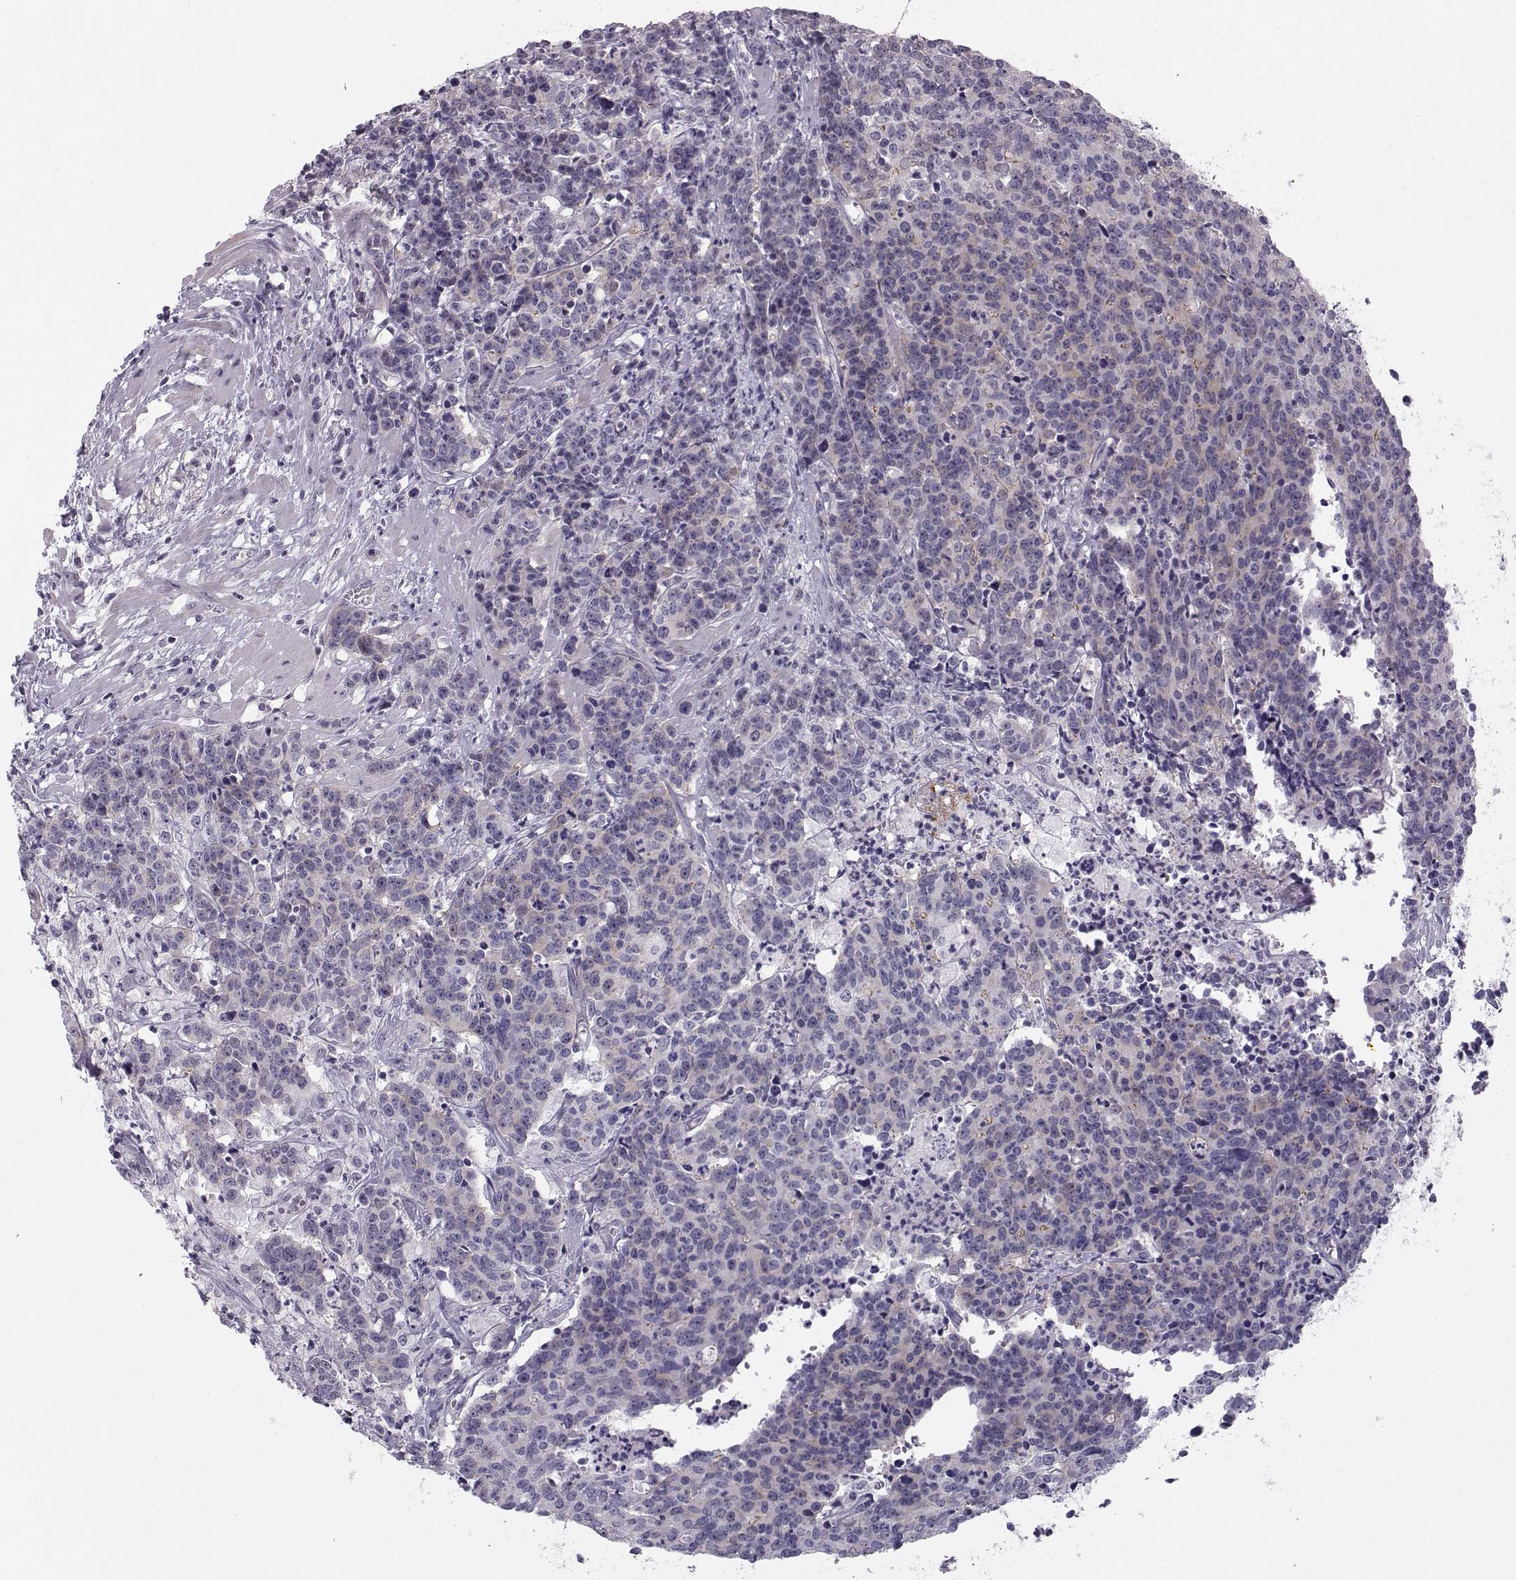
{"staining": {"intensity": "weak", "quantity": "<25%", "location": "cytoplasmic/membranous"}, "tissue": "prostate cancer", "cell_type": "Tumor cells", "image_type": "cancer", "snomed": [{"axis": "morphology", "description": "Adenocarcinoma, NOS"}, {"axis": "topography", "description": "Prostate"}], "caption": "The immunohistochemistry histopathology image has no significant staining in tumor cells of prostate adenocarcinoma tissue.", "gene": "MAST1", "patient": {"sex": "male", "age": 67}}